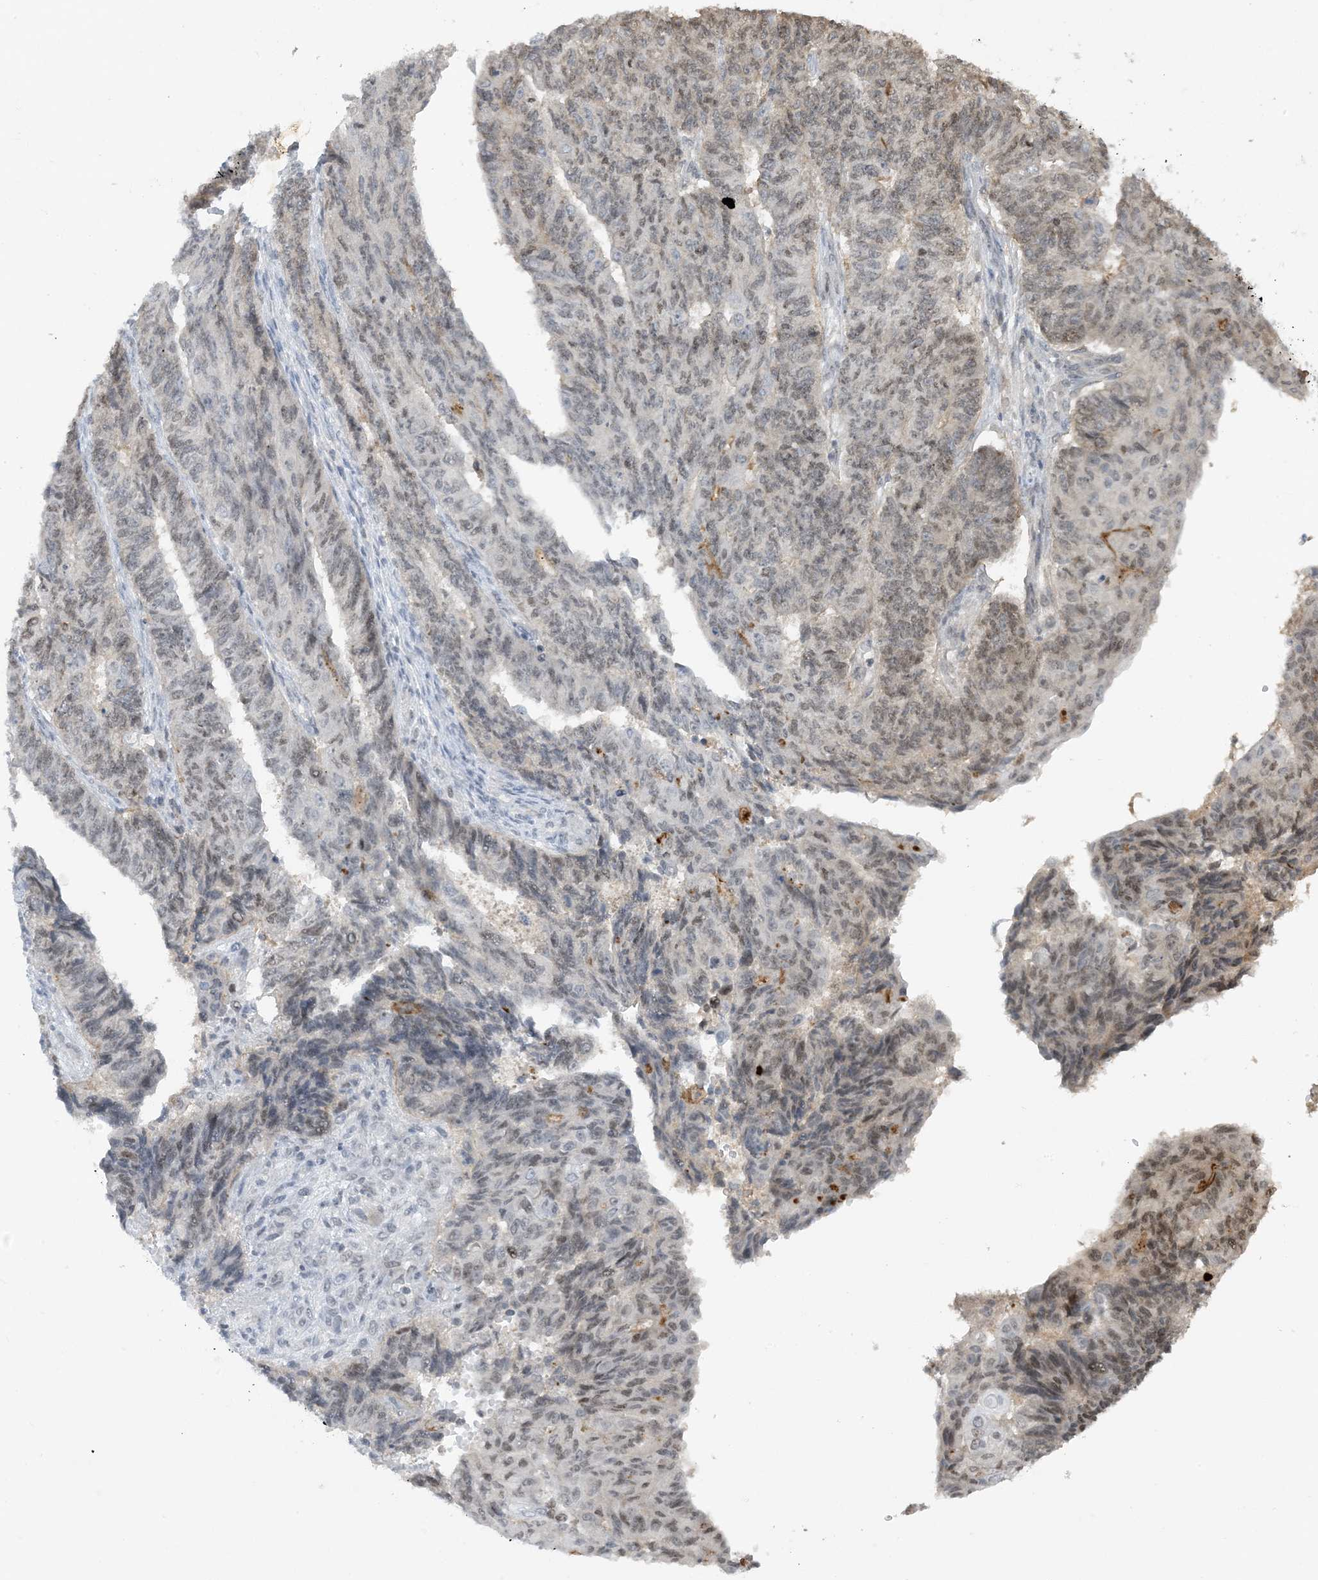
{"staining": {"intensity": "moderate", "quantity": "25%-75%", "location": "nuclear"}, "tissue": "endometrial cancer", "cell_type": "Tumor cells", "image_type": "cancer", "snomed": [{"axis": "morphology", "description": "Adenocarcinoma, NOS"}, {"axis": "topography", "description": "Endometrium"}], "caption": "High-power microscopy captured an immunohistochemistry (IHC) photomicrograph of endometrial cancer, revealing moderate nuclear expression in about 25%-75% of tumor cells.", "gene": "ACYP2", "patient": {"sex": "female", "age": 32}}